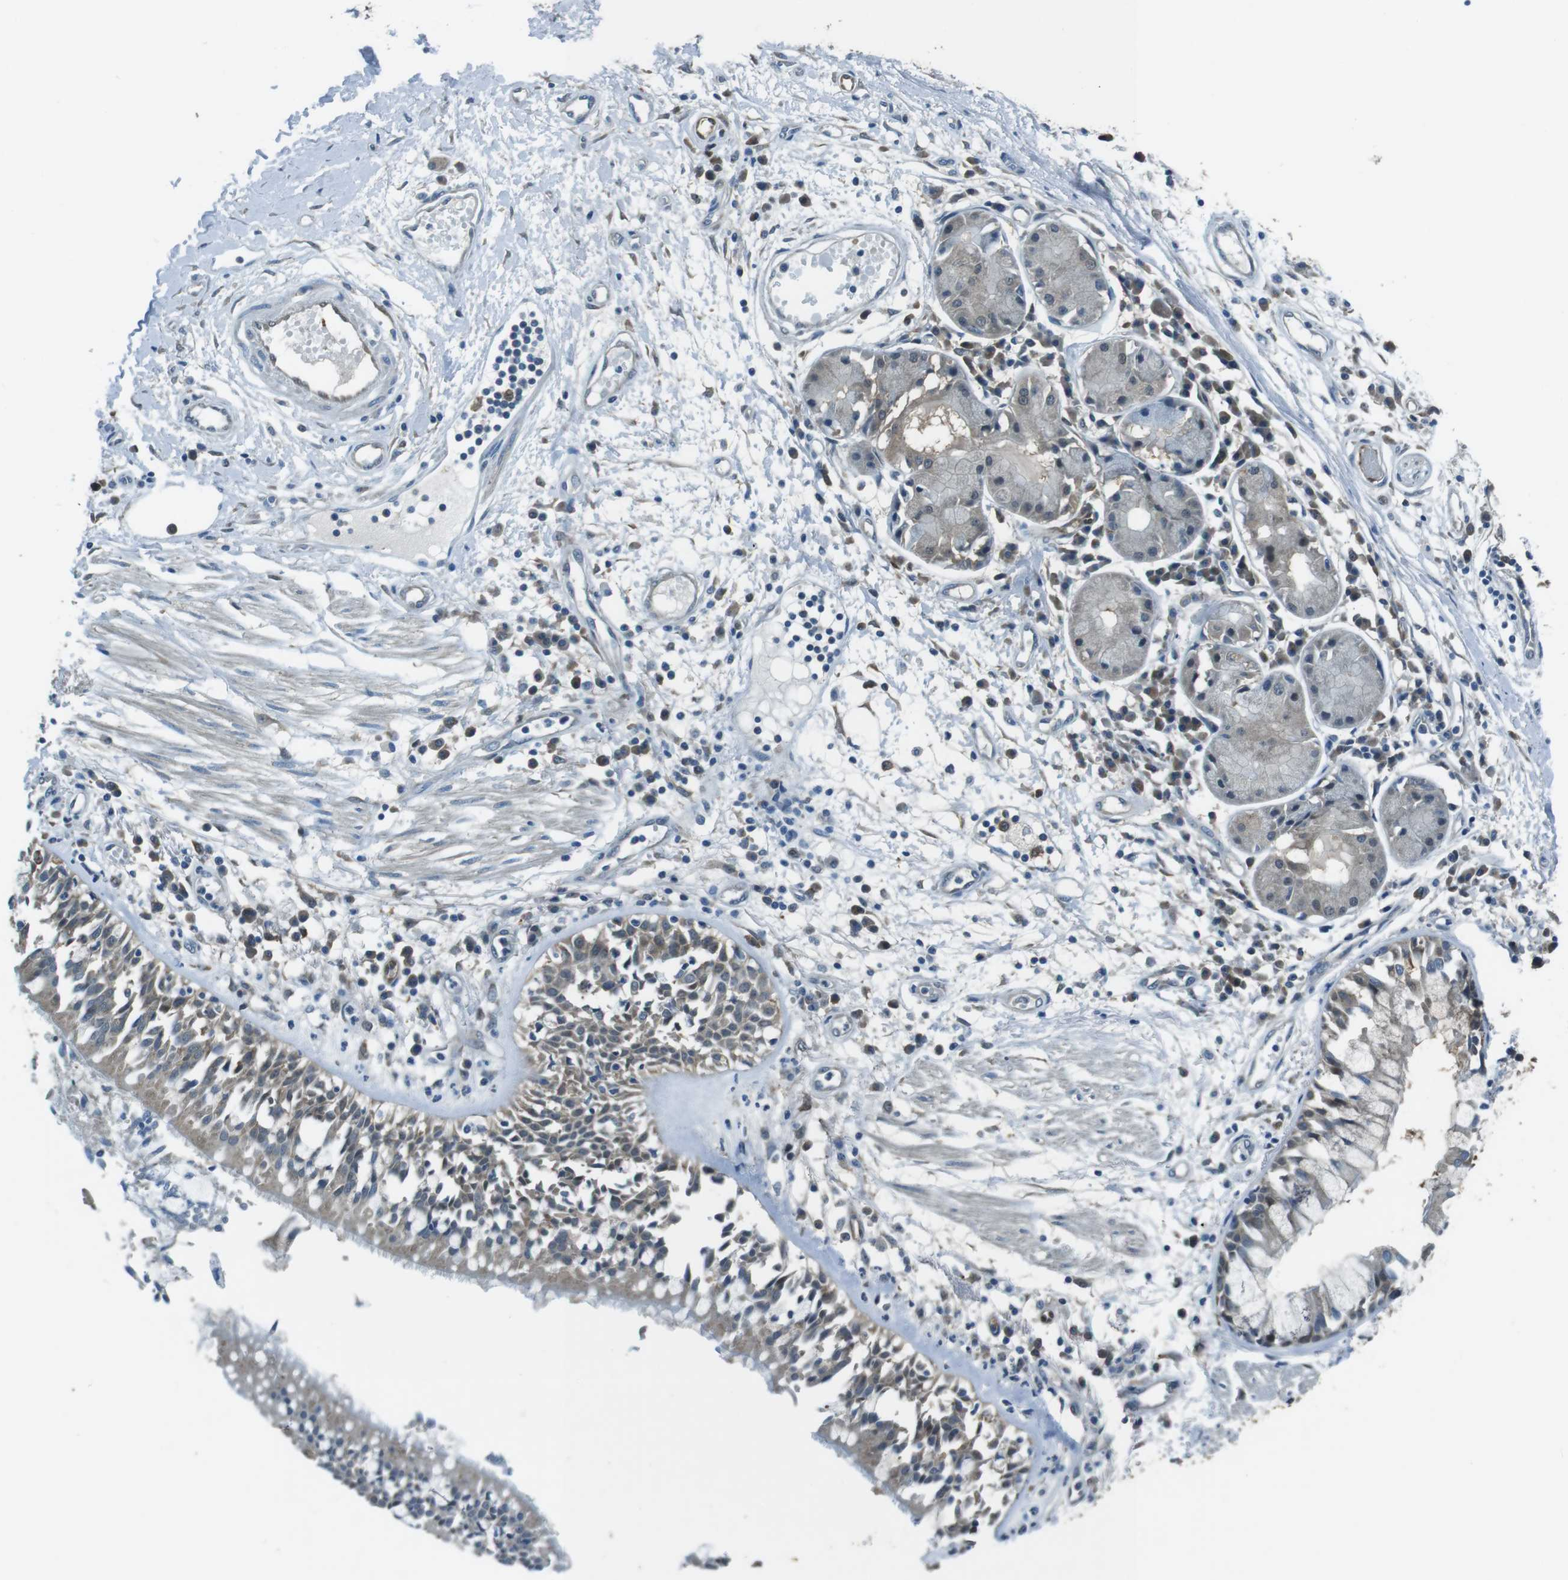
{"staining": {"intensity": "negative", "quantity": "none", "location": "none"}, "tissue": "adipose tissue", "cell_type": "Adipocytes", "image_type": "normal", "snomed": [{"axis": "morphology", "description": "Normal tissue, NOS"}, {"axis": "morphology", "description": "Adenocarcinoma, NOS"}, {"axis": "topography", "description": "Cartilage tissue"}, {"axis": "topography", "description": "Bronchus"}, {"axis": "topography", "description": "Lung"}], "caption": "Normal adipose tissue was stained to show a protein in brown. There is no significant positivity in adipocytes. Nuclei are stained in blue.", "gene": "MFAP3", "patient": {"sex": "female", "age": 67}}